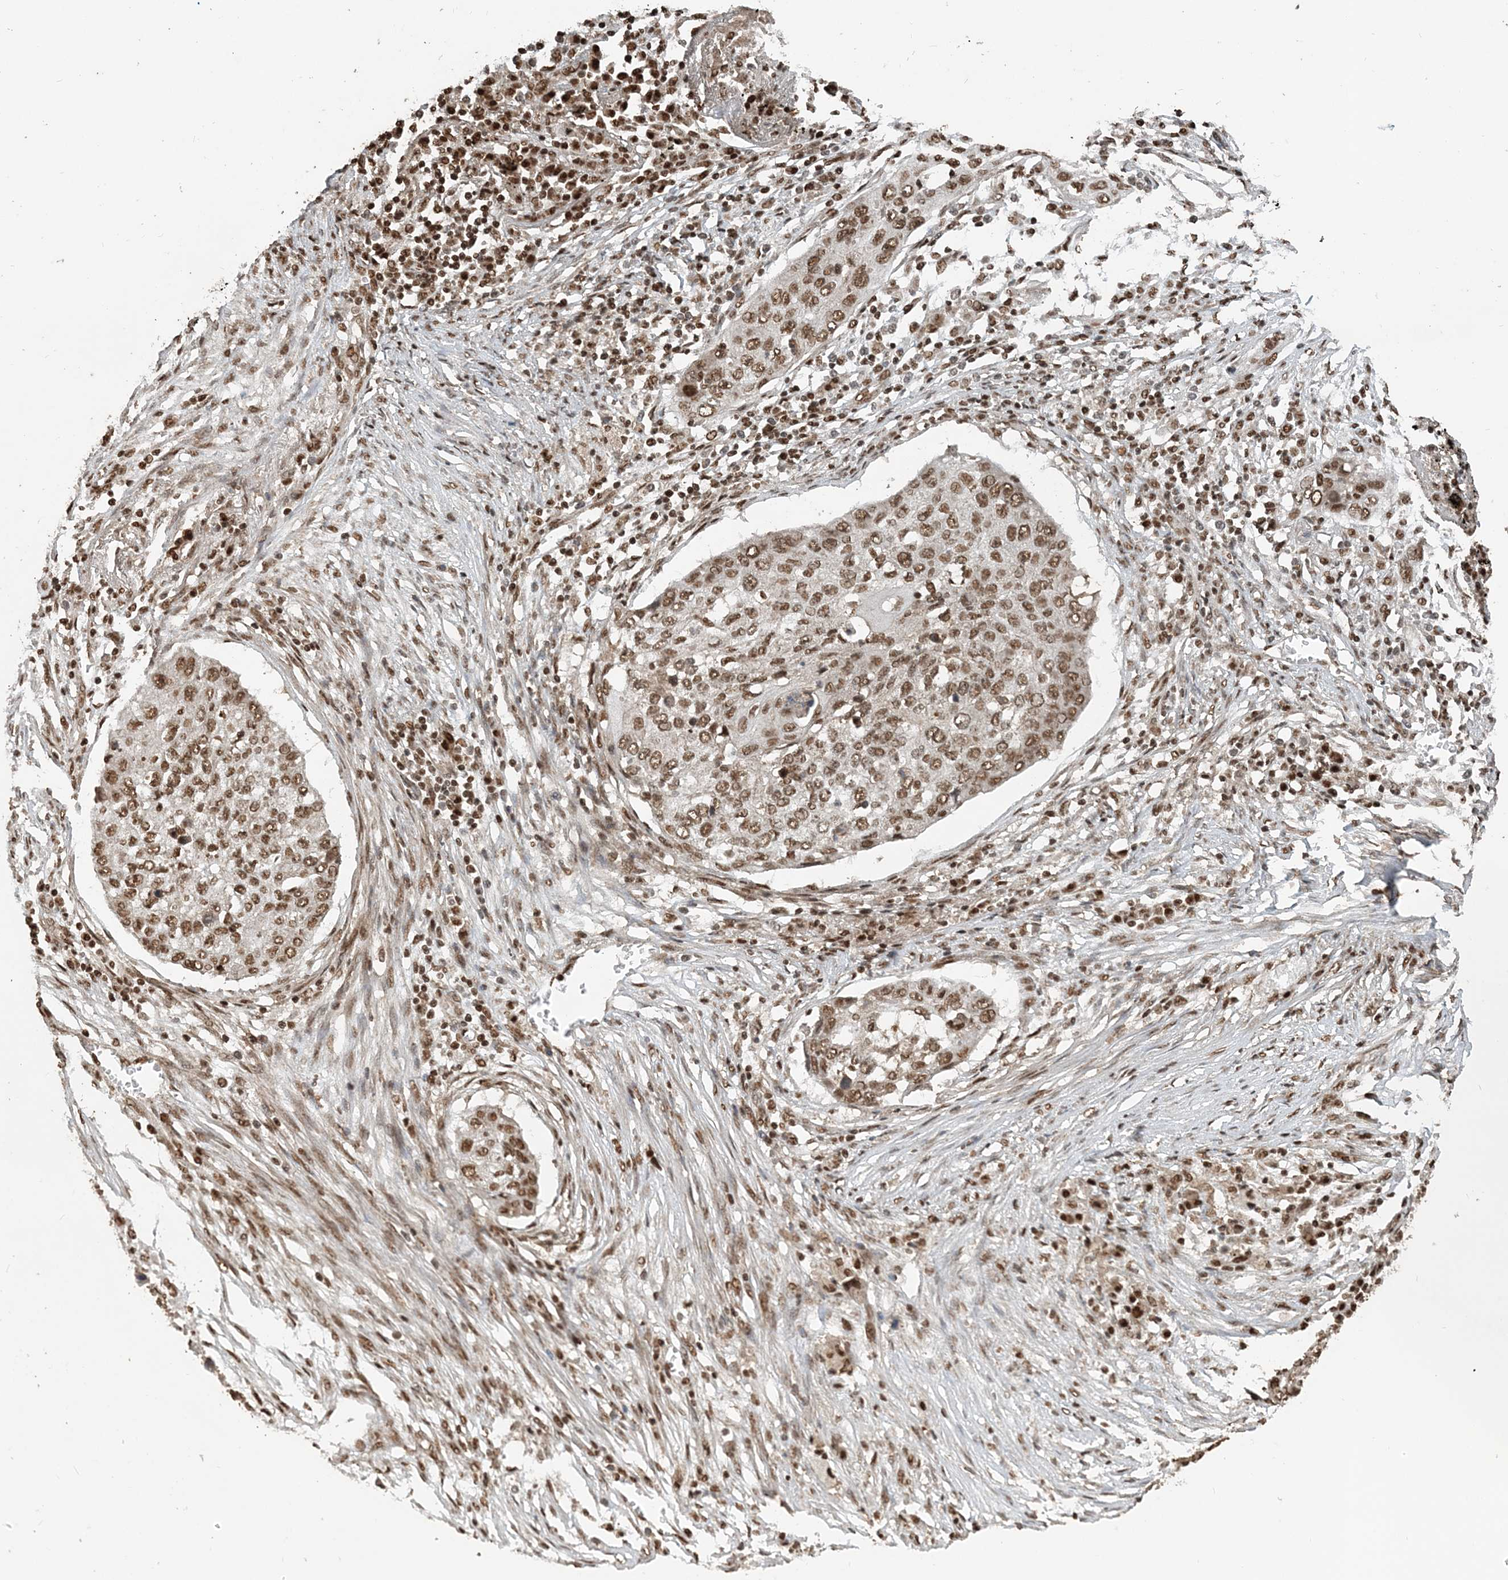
{"staining": {"intensity": "moderate", "quantity": ">75%", "location": "nuclear"}, "tissue": "lung cancer", "cell_type": "Tumor cells", "image_type": "cancer", "snomed": [{"axis": "morphology", "description": "Squamous cell carcinoma, NOS"}, {"axis": "topography", "description": "Lung"}], "caption": "Moderate nuclear expression is present in about >75% of tumor cells in lung squamous cell carcinoma.", "gene": "ARHGAP35", "patient": {"sex": "female", "age": 63}}